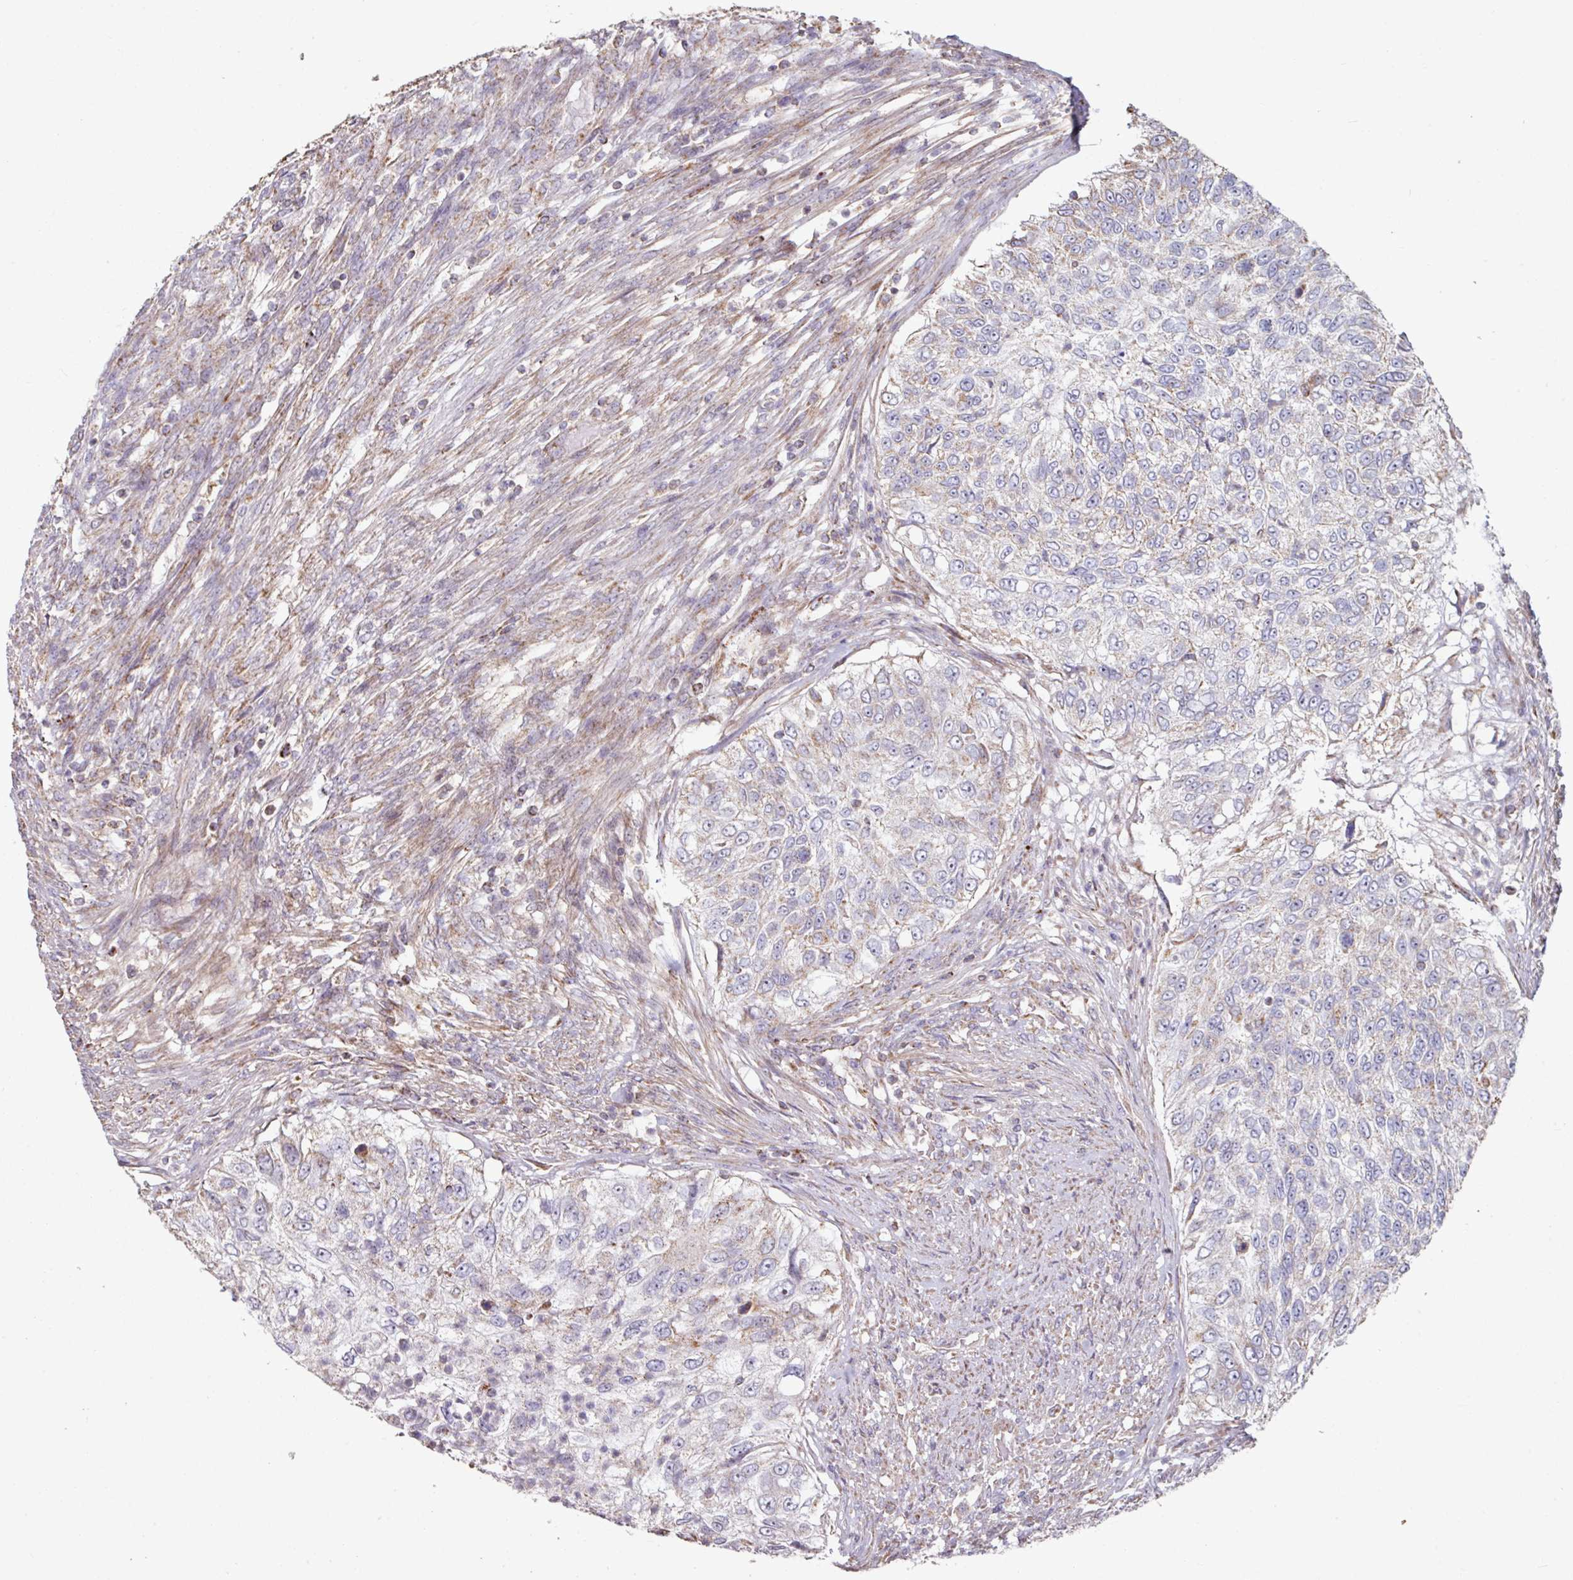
{"staining": {"intensity": "negative", "quantity": "none", "location": "none"}, "tissue": "urothelial cancer", "cell_type": "Tumor cells", "image_type": "cancer", "snomed": [{"axis": "morphology", "description": "Urothelial carcinoma, High grade"}, {"axis": "topography", "description": "Urinary bladder"}], "caption": "Histopathology image shows no significant protein staining in tumor cells of urothelial cancer. The staining is performed using DAB brown chromogen with nuclei counter-stained in using hematoxylin.", "gene": "OR2D3", "patient": {"sex": "female", "age": 60}}